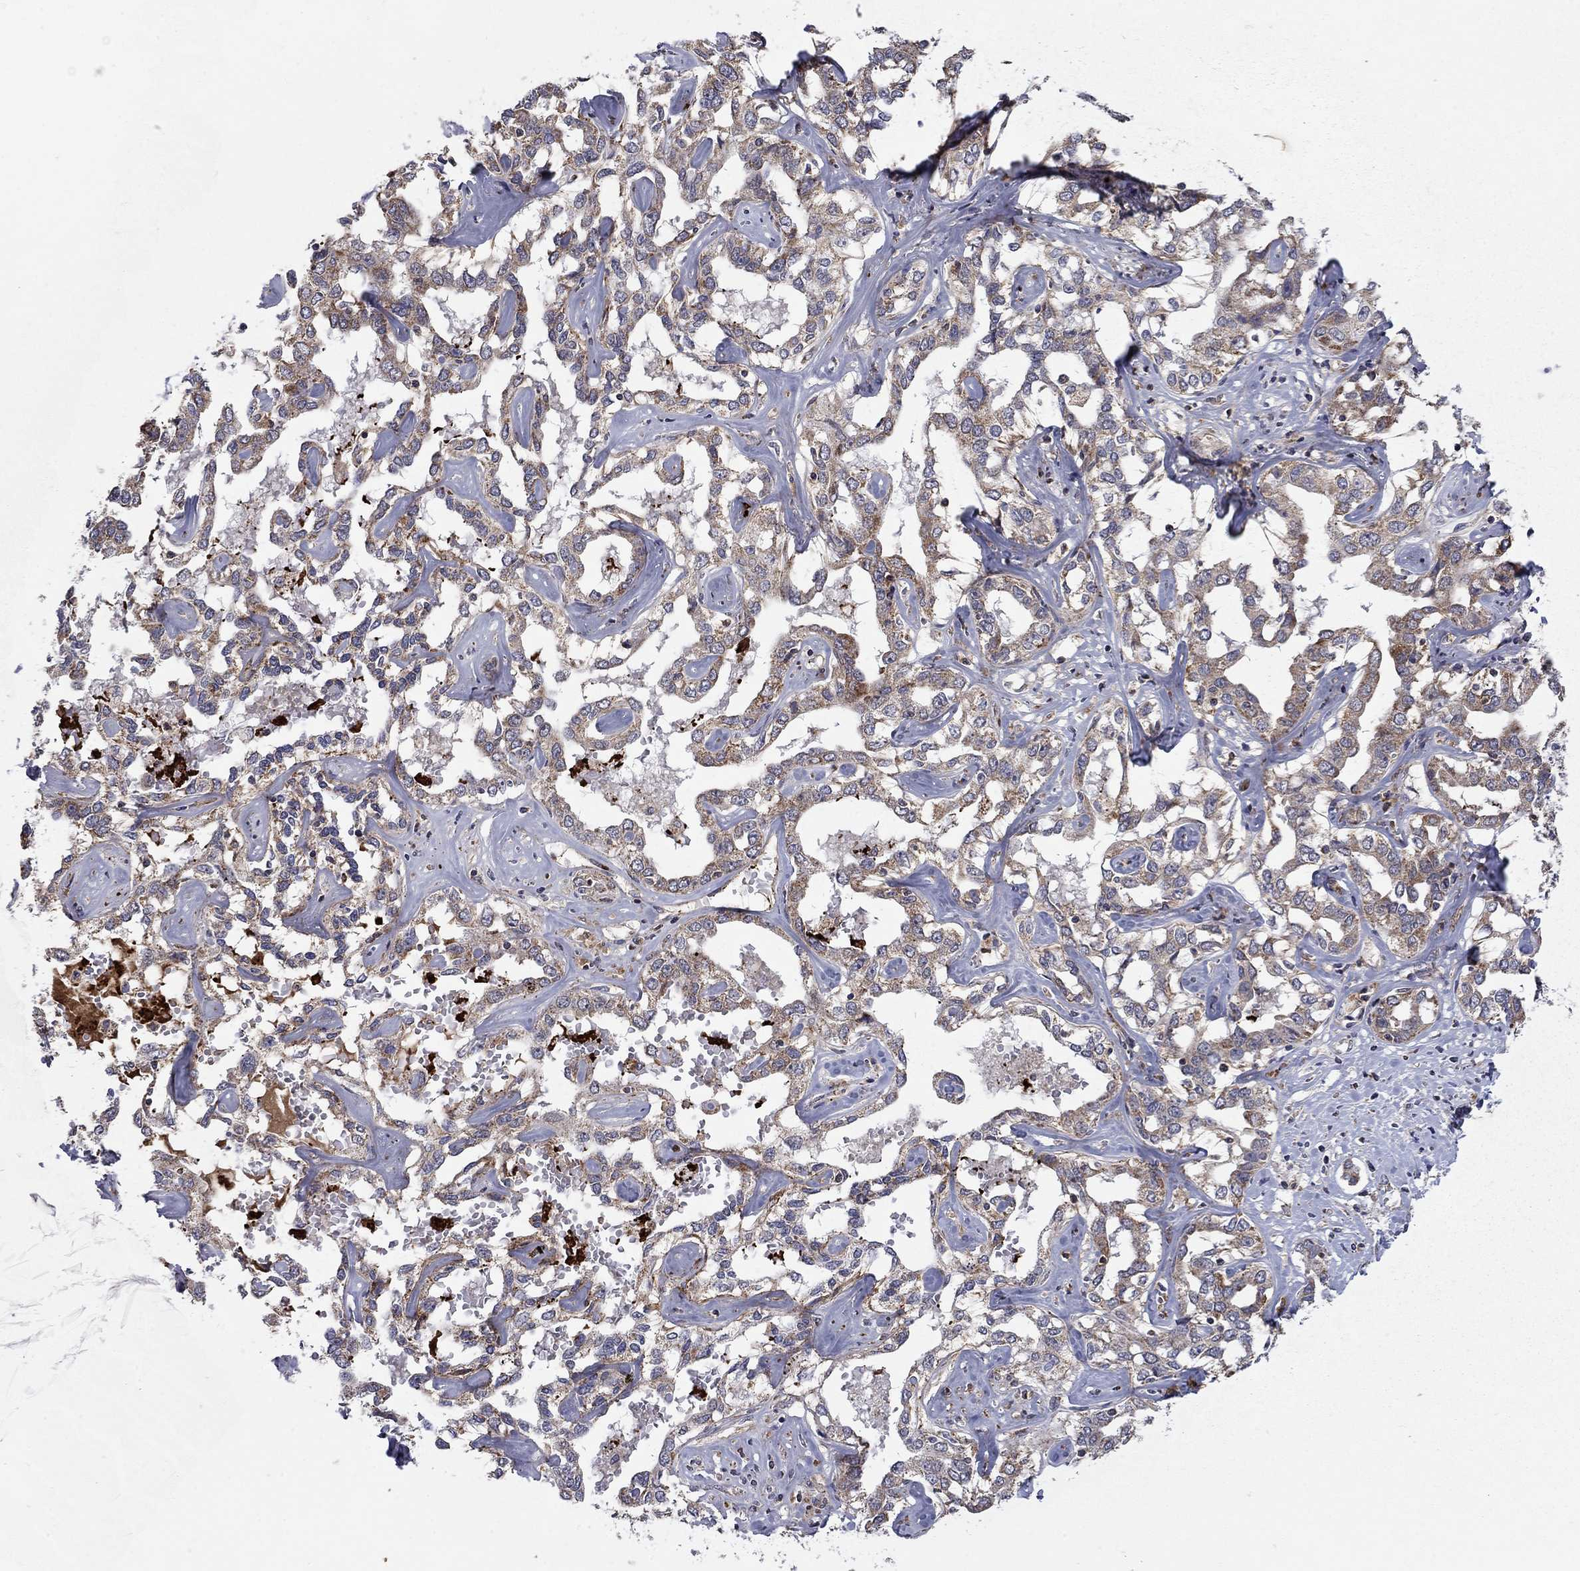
{"staining": {"intensity": "weak", "quantity": "25%-75%", "location": "cytoplasmic/membranous"}, "tissue": "liver cancer", "cell_type": "Tumor cells", "image_type": "cancer", "snomed": [{"axis": "morphology", "description": "Cholangiocarcinoma"}, {"axis": "topography", "description": "Liver"}], "caption": "Tumor cells display low levels of weak cytoplasmic/membranous positivity in about 25%-75% of cells in human liver cancer (cholangiocarcinoma).", "gene": "DOP1B", "patient": {"sex": "male", "age": 59}}